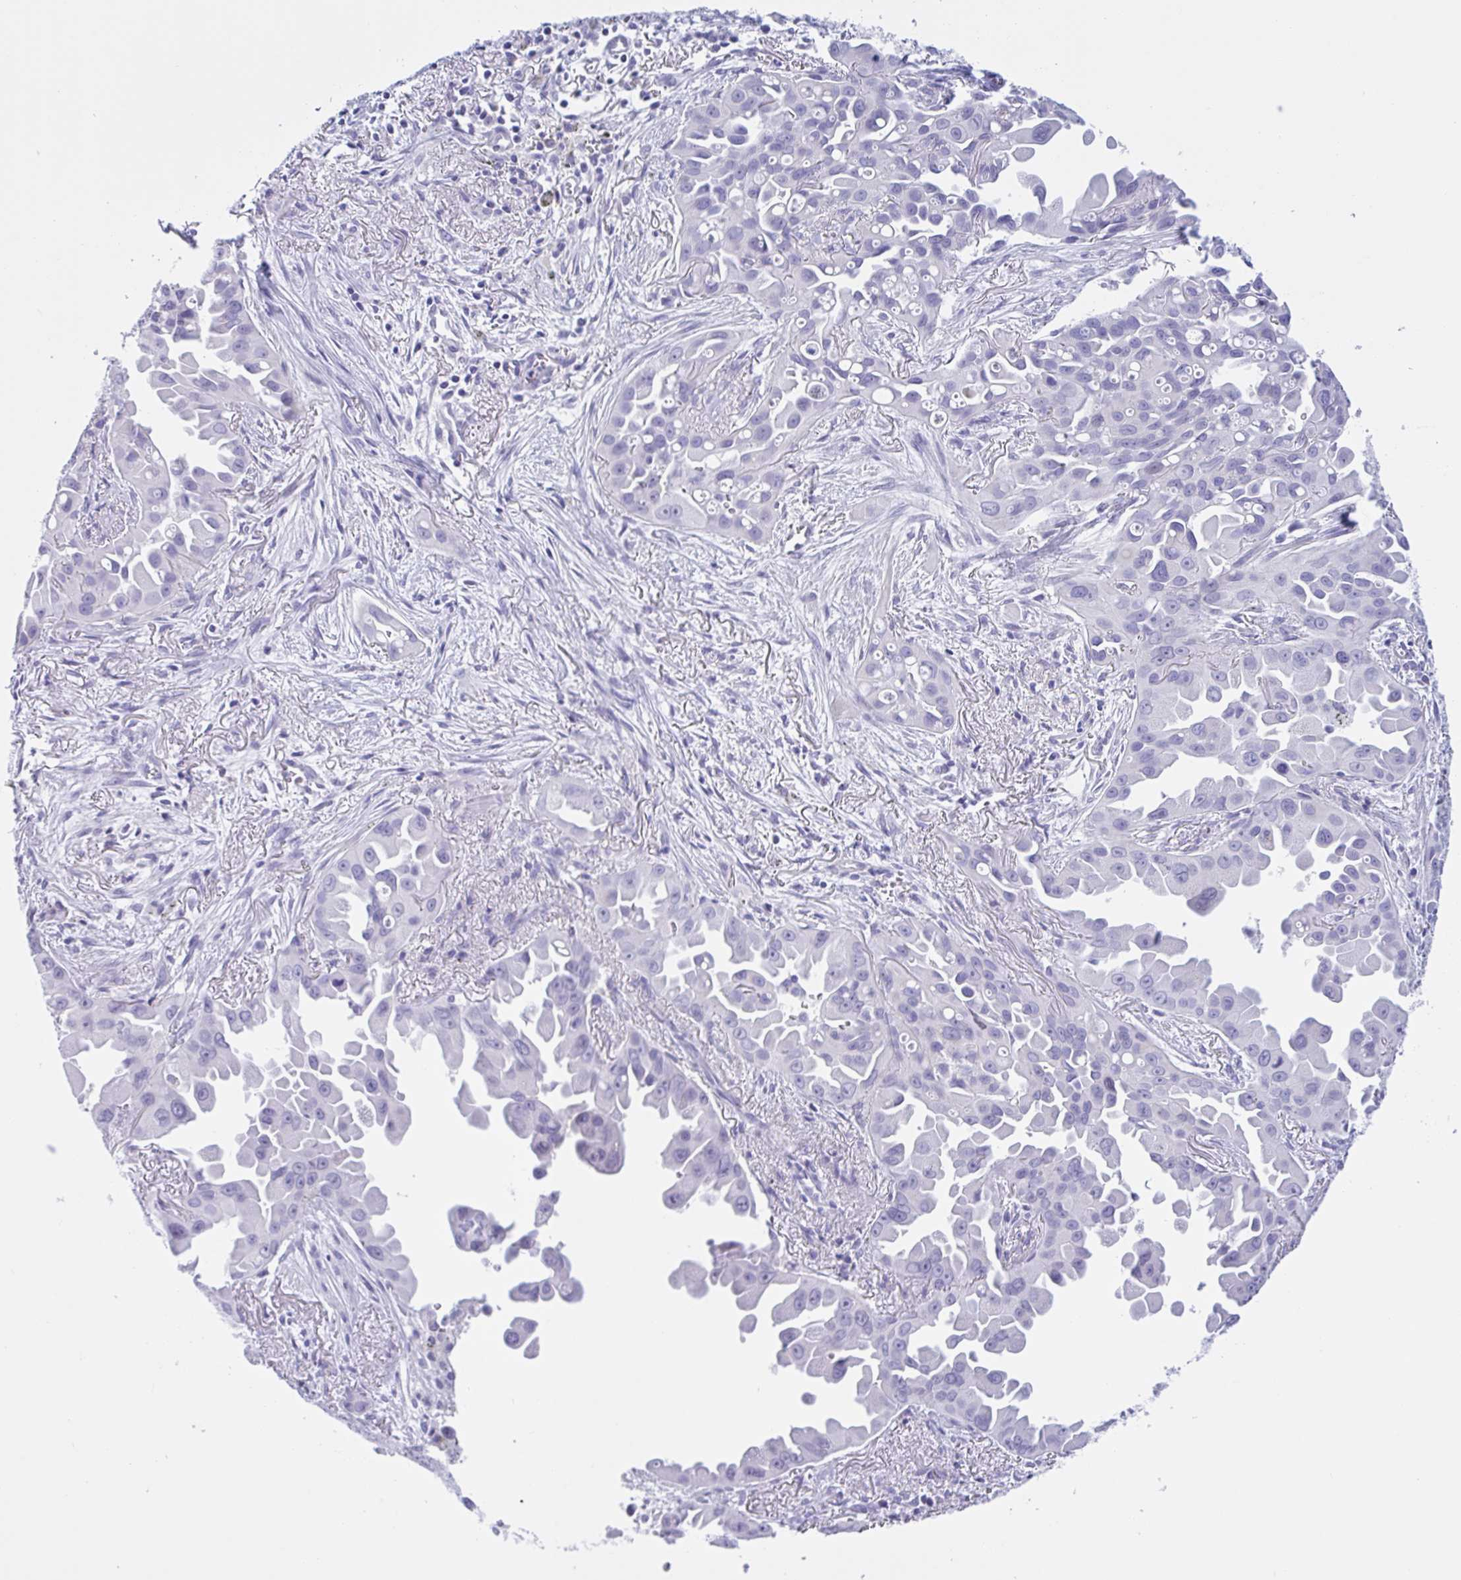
{"staining": {"intensity": "negative", "quantity": "none", "location": "none"}, "tissue": "lung cancer", "cell_type": "Tumor cells", "image_type": "cancer", "snomed": [{"axis": "morphology", "description": "Adenocarcinoma, NOS"}, {"axis": "topography", "description": "Lung"}], "caption": "A micrograph of human lung cancer (adenocarcinoma) is negative for staining in tumor cells.", "gene": "AHCYL2", "patient": {"sex": "male", "age": 68}}